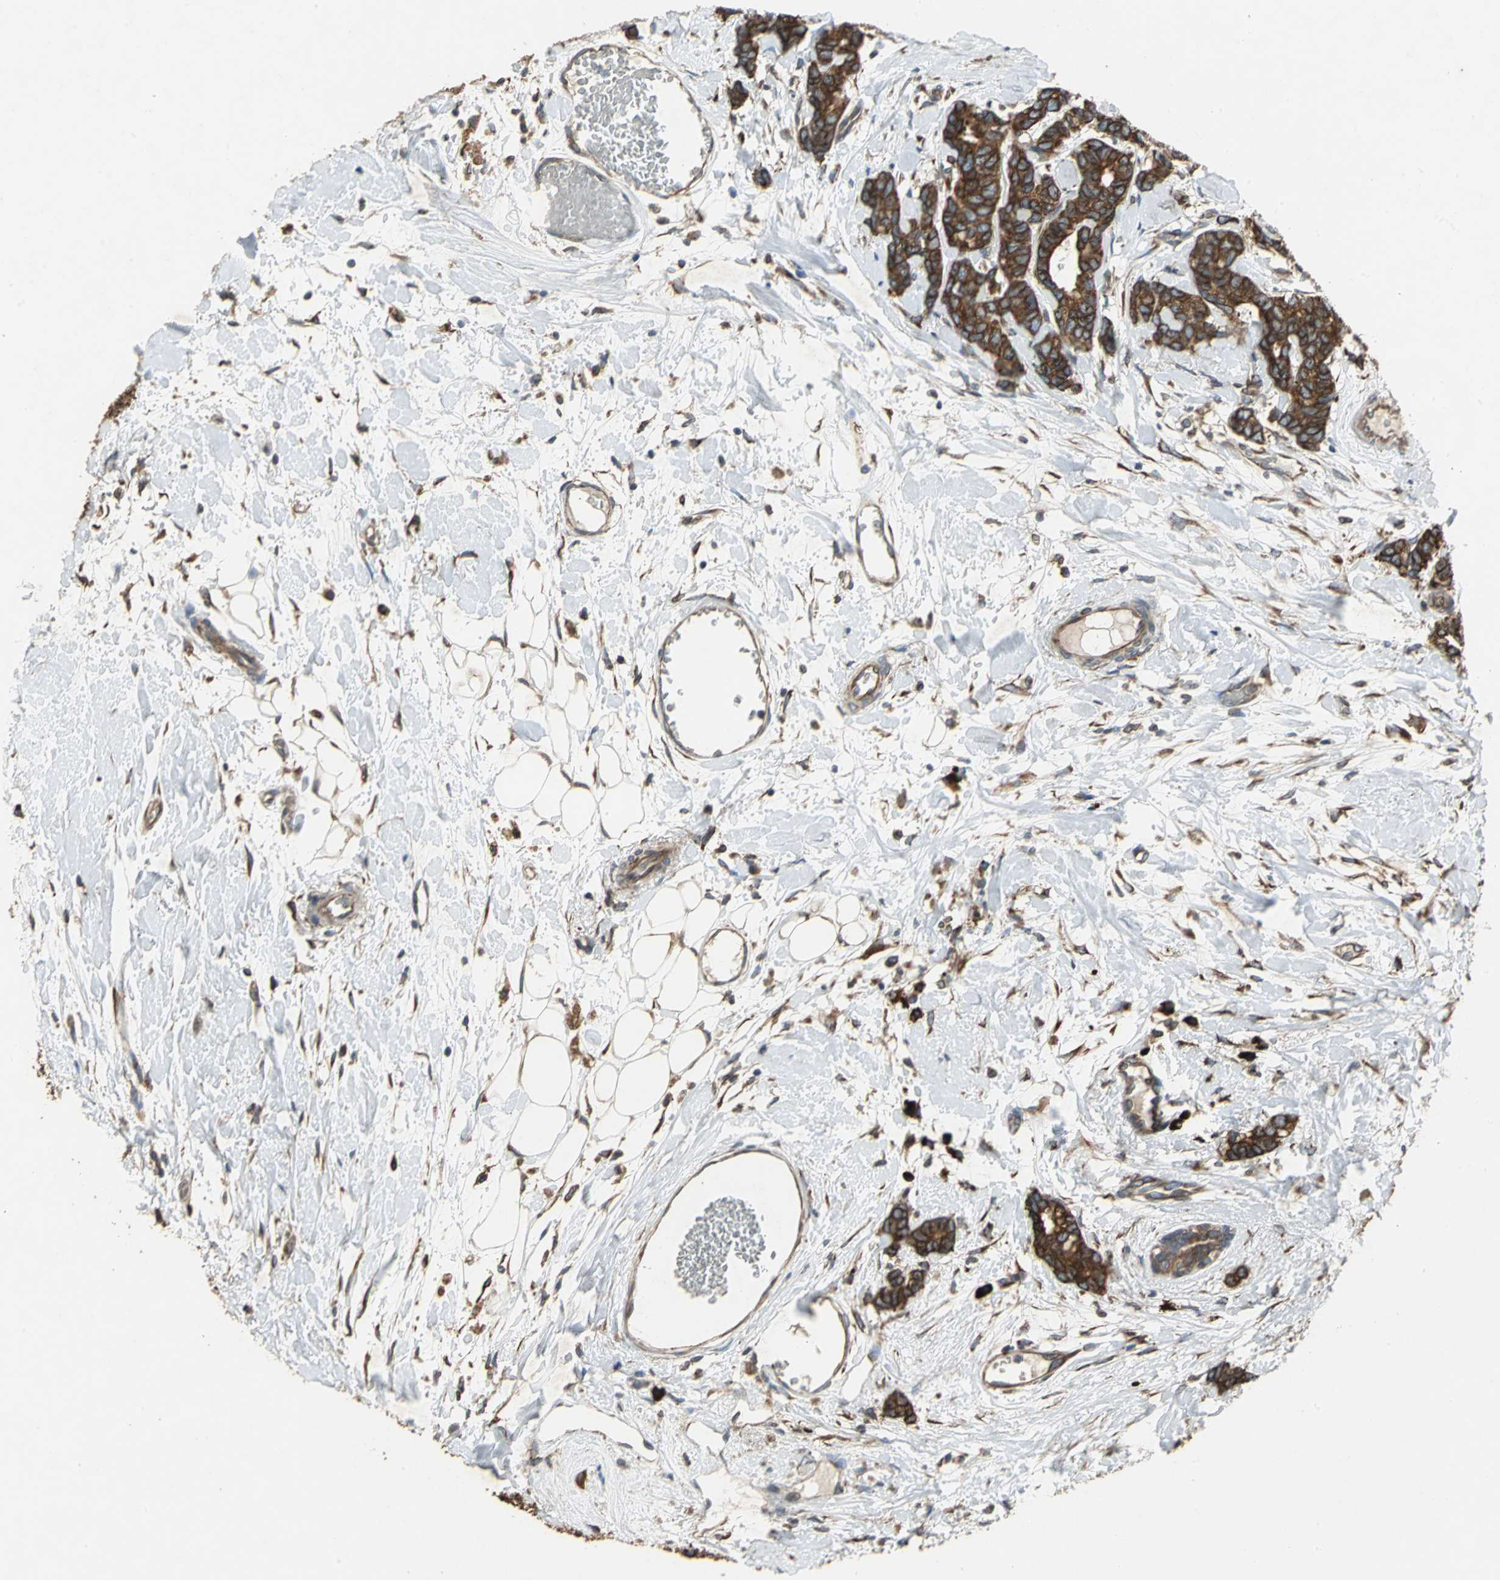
{"staining": {"intensity": "strong", "quantity": ">75%", "location": "cytoplasmic/membranous"}, "tissue": "breast cancer", "cell_type": "Tumor cells", "image_type": "cancer", "snomed": [{"axis": "morphology", "description": "Duct carcinoma"}, {"axis": "topography", "description": "Breast"}], "caption": "Strong cytoplasmic/membranous expression is present in about >75% of tumor cells in breast cancer. (Stains: DAB (3,3'-diaminobenzidine) in brown, nuclei in blue, Microscopy: brightfield microscopy at high magnification).", "gene": "SYVN1", "patient": {"sex": "female", "age": 87}}